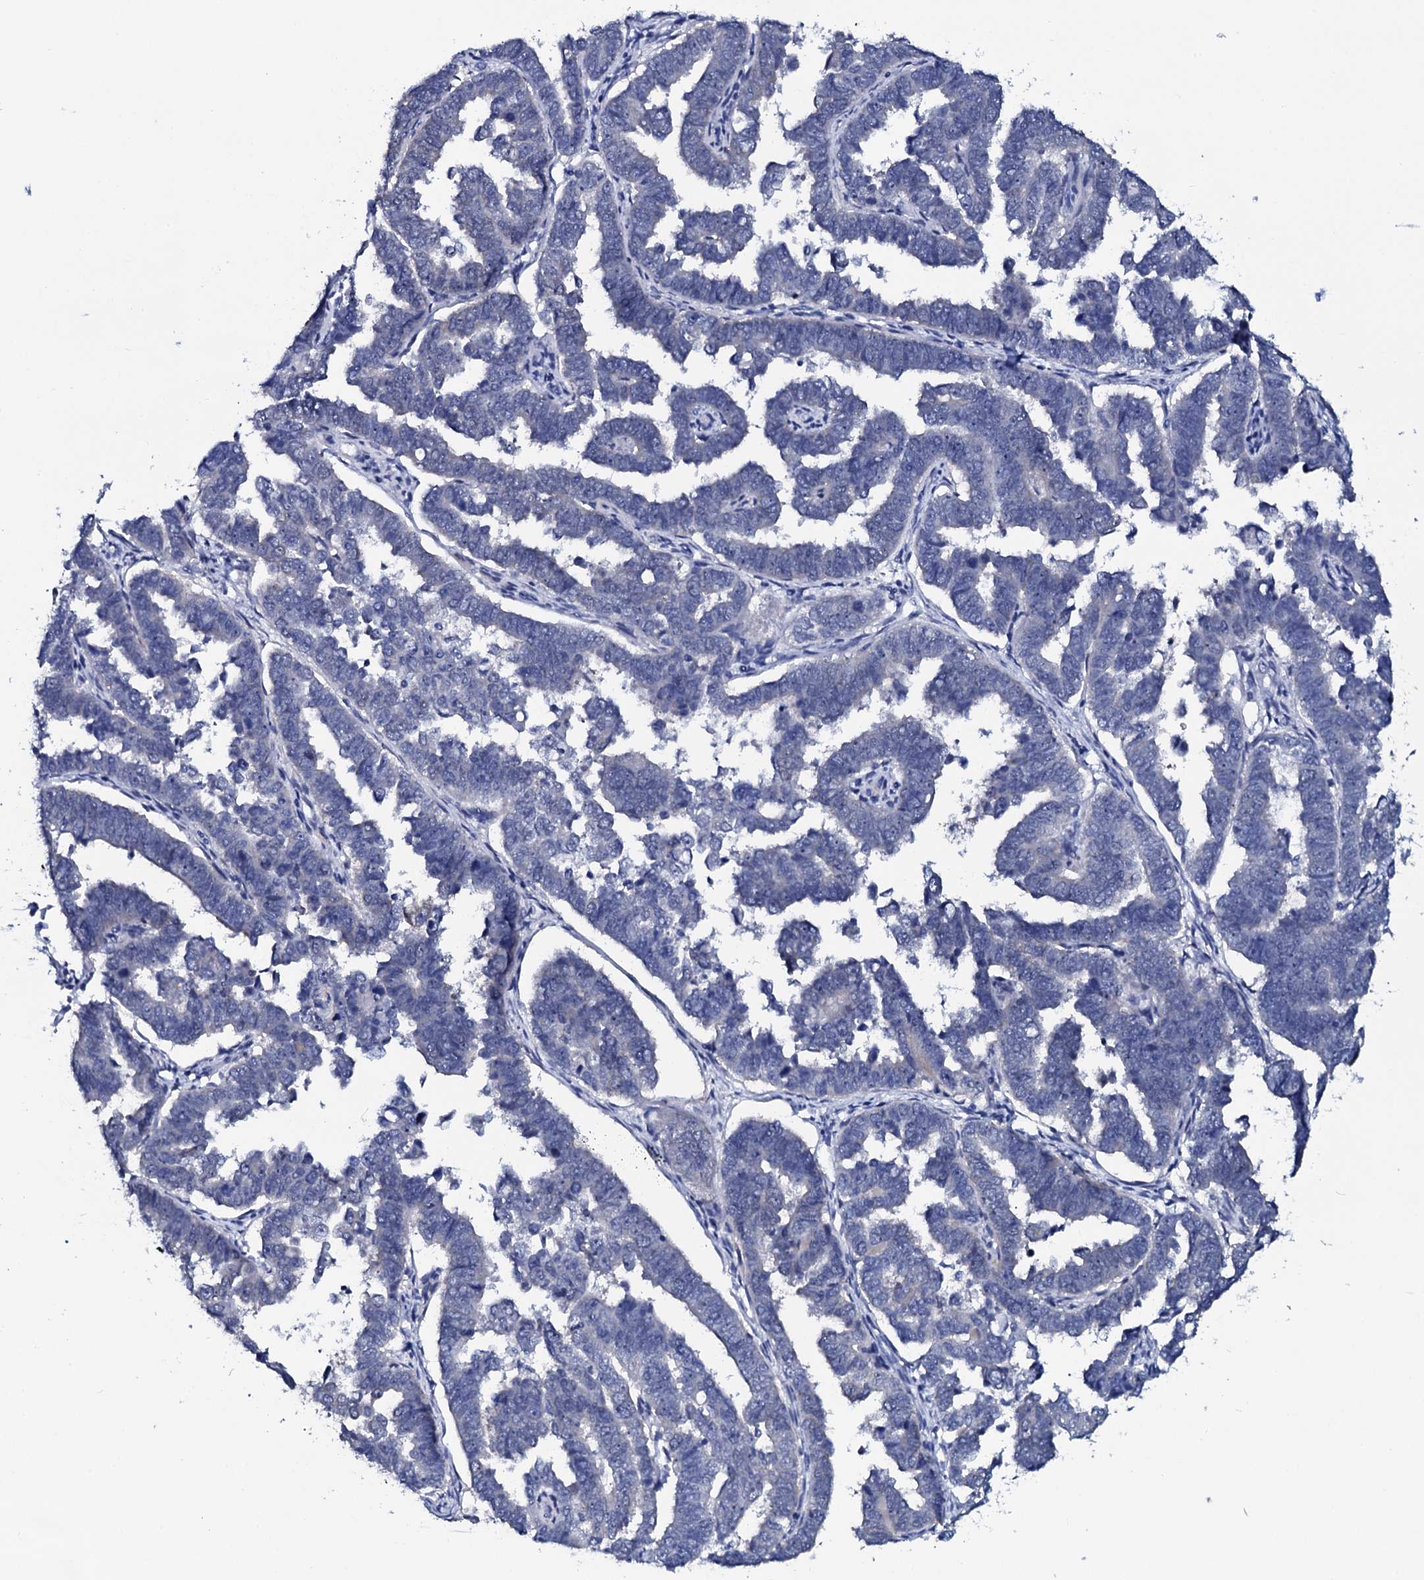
{"staining": {"intensity": "negative", "quantity": "none", "location": "none"}, "tissue": "endometrial cancer", "cell_type": "Tumor cells", "image_type": "cancer", "snomed": [{"axis": "morphology", "description": "Adenocarcinoma, NOS"}, {"axis": "topography", "description": "Endometrium"}], "caption": "The histopathology image exhibits no significant expression in tumor cells of endometrial cancer (adenocarcinoma). The staining was performed using DAB (3,3'-diaminobenzidine) to visualize the protein expression in brown, while the nuclei were stained in blue with hematoxylin (Magnification: 20x).", "gene": "GYS2", "patient": {"sex": "female", "age": 75}}